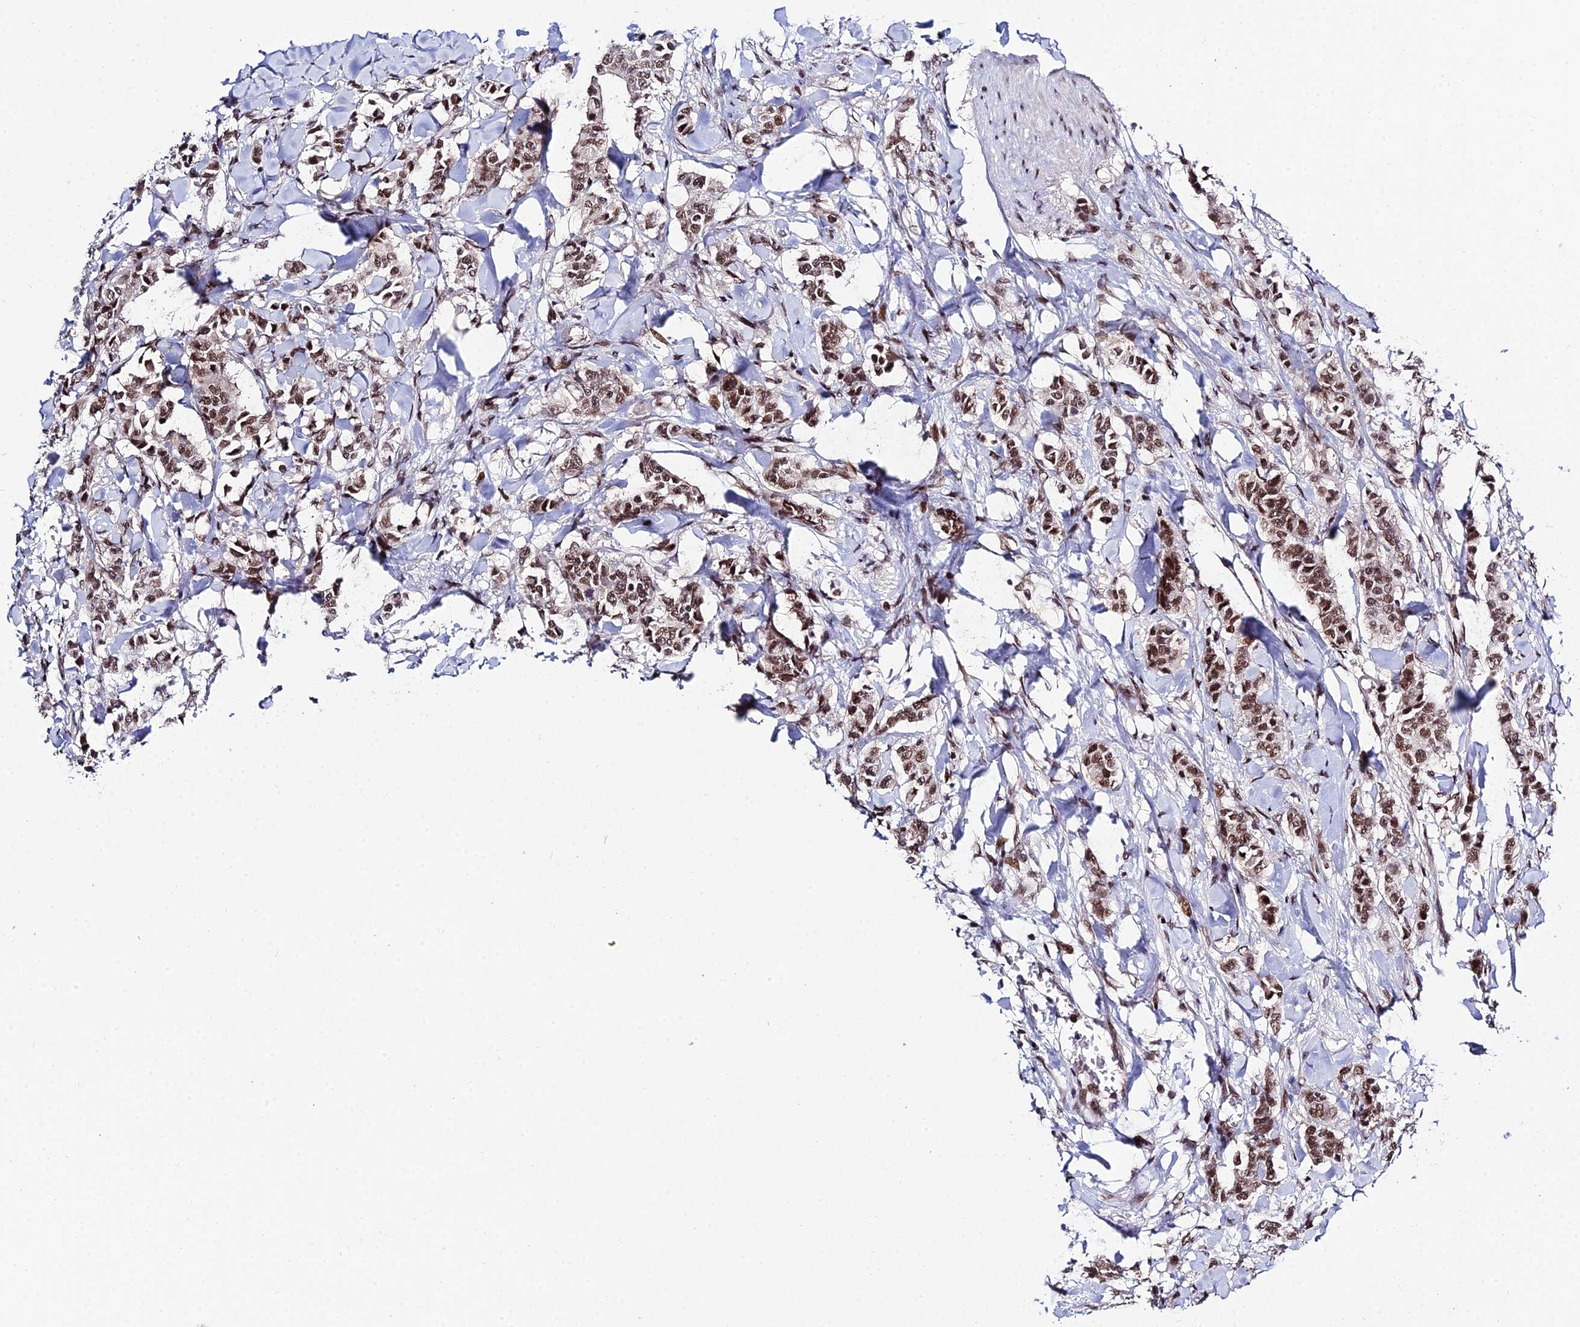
{"staining": {"intensity": "moderate", "quantity": ">75%", "location": "nuclear"}, "tissue": "breast cancer", "cell_type": "Tumor cells", "image_type": "cancer", "snomed": [{"axis": "morphology", "description": "Duct carcinoma"}, {"axis": "topography", "description": "Breast"}], "caption": "Brown immunohistochemical staining in human intraductal carcinoma (breast) shows moderate nuclear expression in about >75% of tumor cells. (DAB IHC with brightfield microscopy, high magnification).", "gene": "SYT15", "patient": {"sex": "female", "age": 40}}